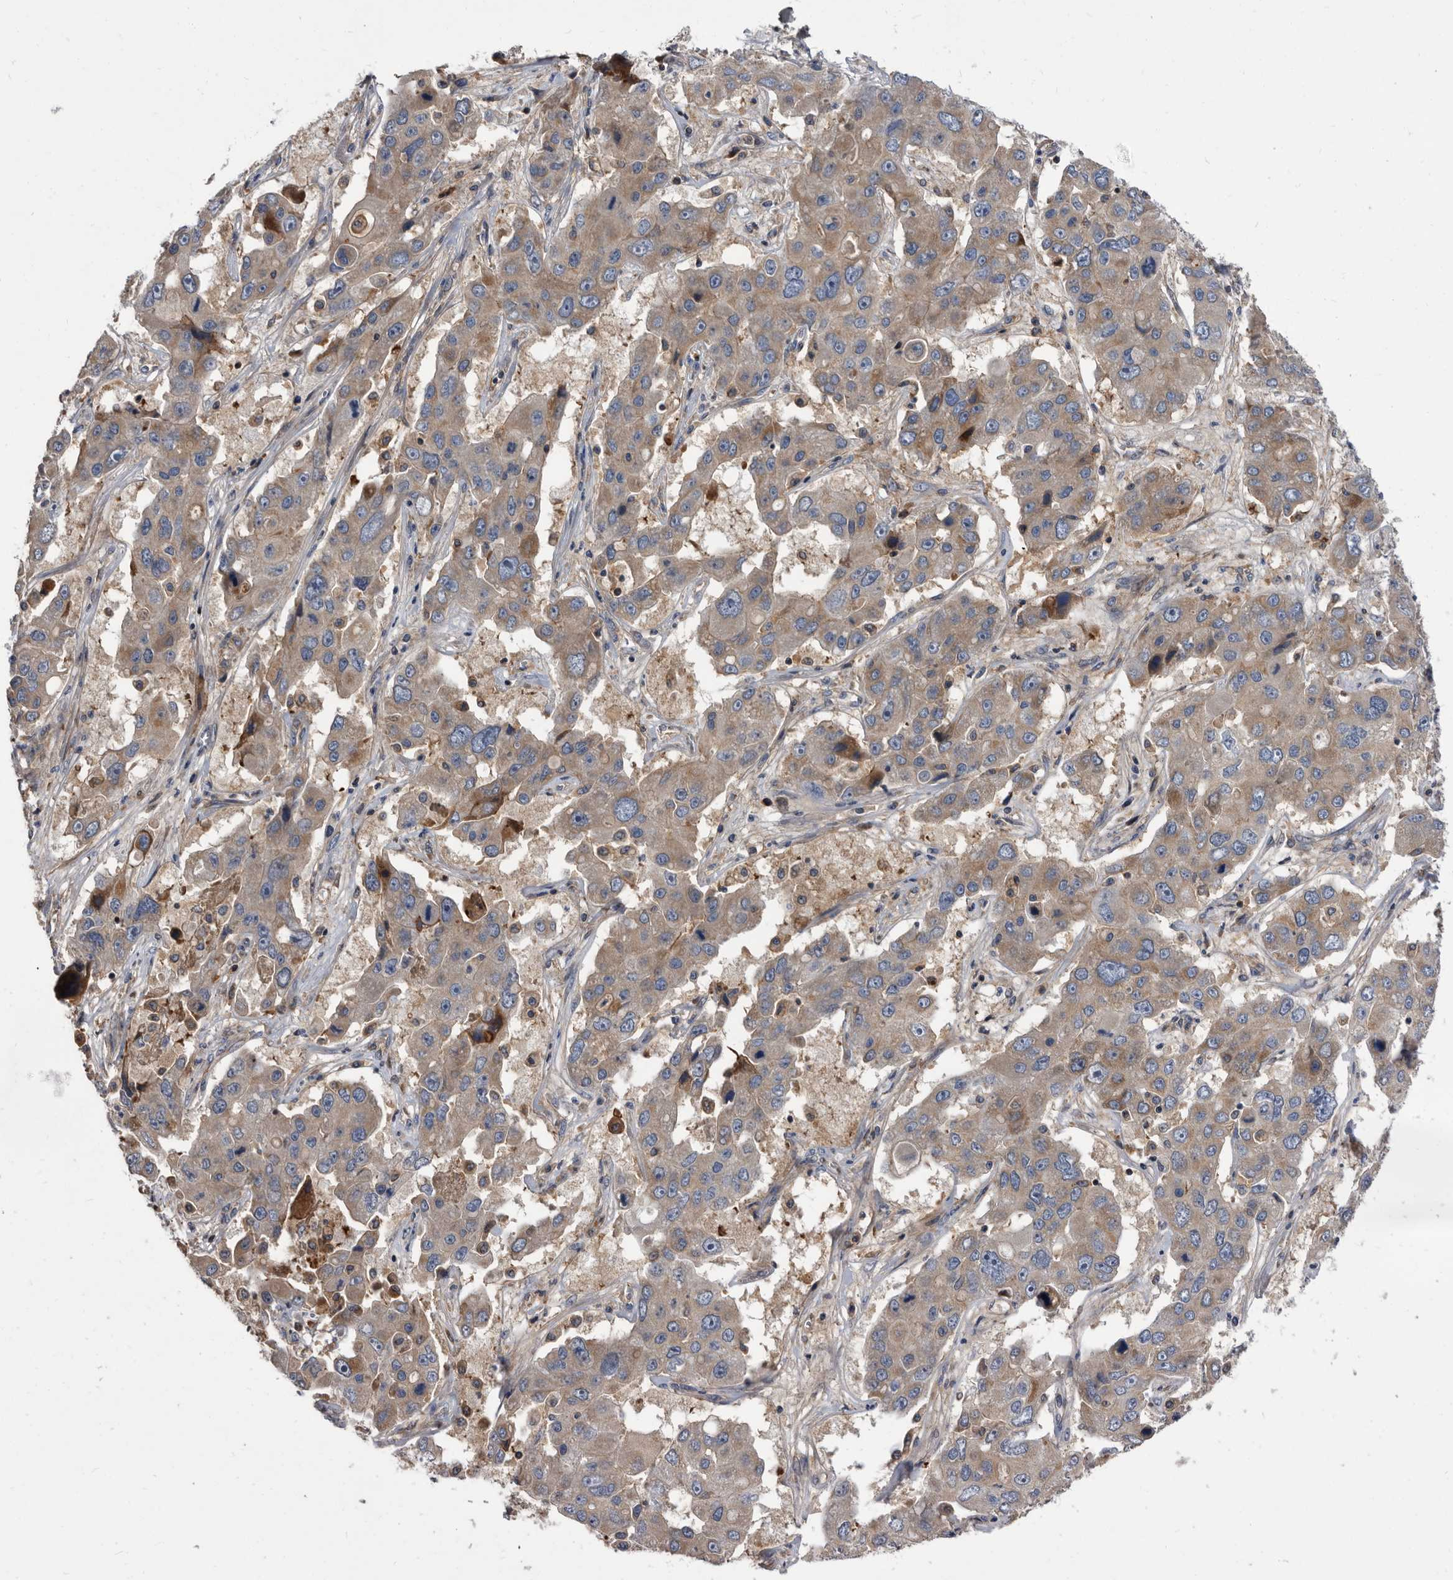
{"staining": {"intensity": "moderate", "quantity": ">75%", "location": "cytoplasmic/membranous"}, "tissue": "liver cancer", "cell_type": "Tumor cells", "image_type": "cancer", "snomed": [{"axis": "morphology", "description": "Cholangiocarcinoma"}, {"axis": "topography", "description": "Liver"}], "caption": "Liver cholangiocarcinoma stained with a protein marker shows moderate staining in tumor cells.", "gene": "DTNBP1", "patient": {"sex": "male", "age": 67}}